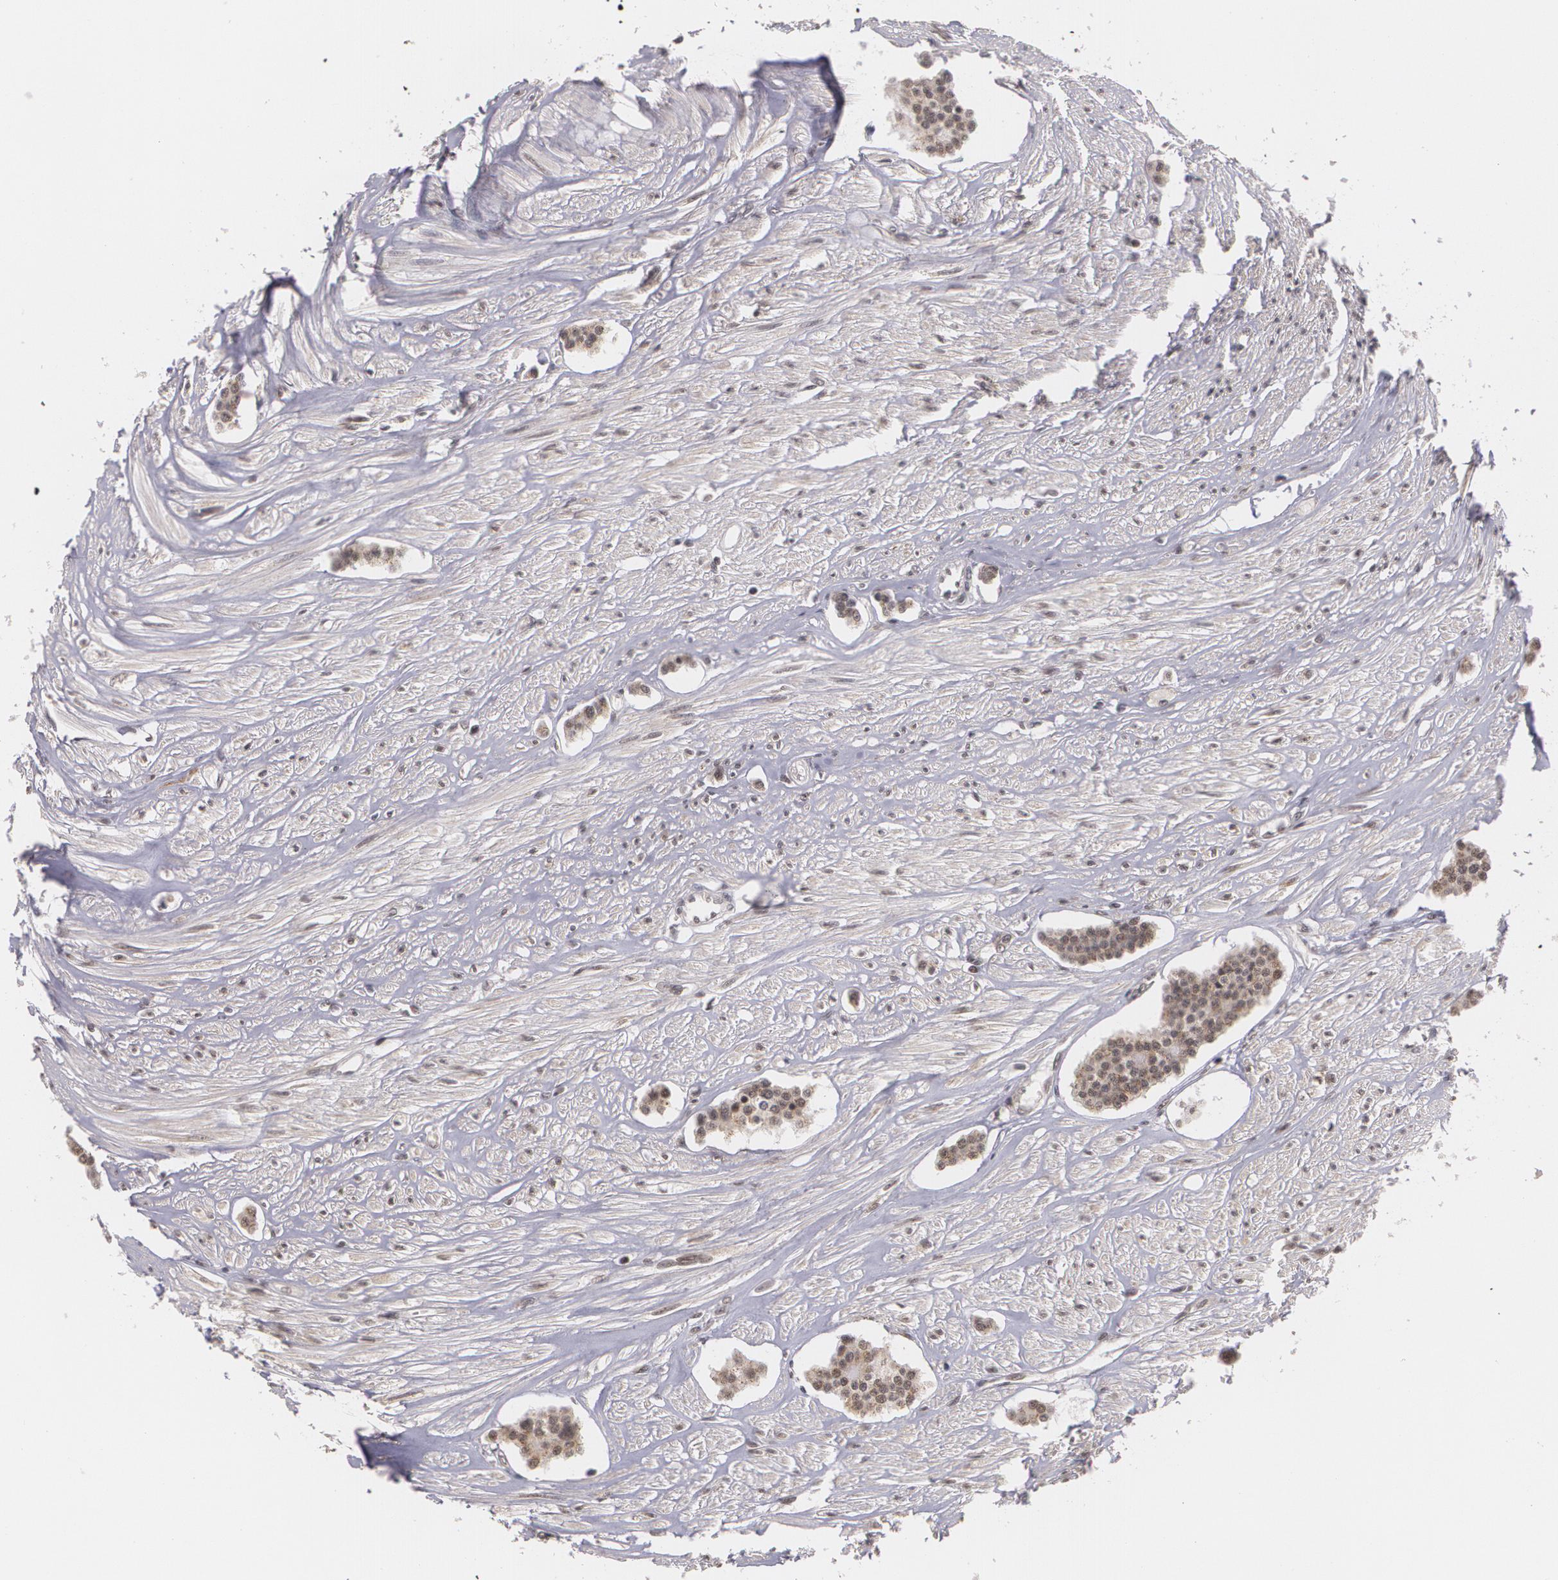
{"staining": {"intensity": "weak", "quantity": "25%-75%", "location": "cytoplasmic/membranous,nuclear"}, "tissue": "carcinoid", "cell_type": "Tumor cells", "image_type": "cancer", "snomed": [{"axis": "morphology", "description": "Carcinoid, malignant, NOS"}, {"axis": "topography", "description": "Small intestine"}], "caption": "The immunohistochemical stain shows weak cytoplasmic/membranous and nuclear positivity in tumor cells of carcinoid tissue.", "gene": "ALX1", "patient": {"sex": "male", "age": 60}}